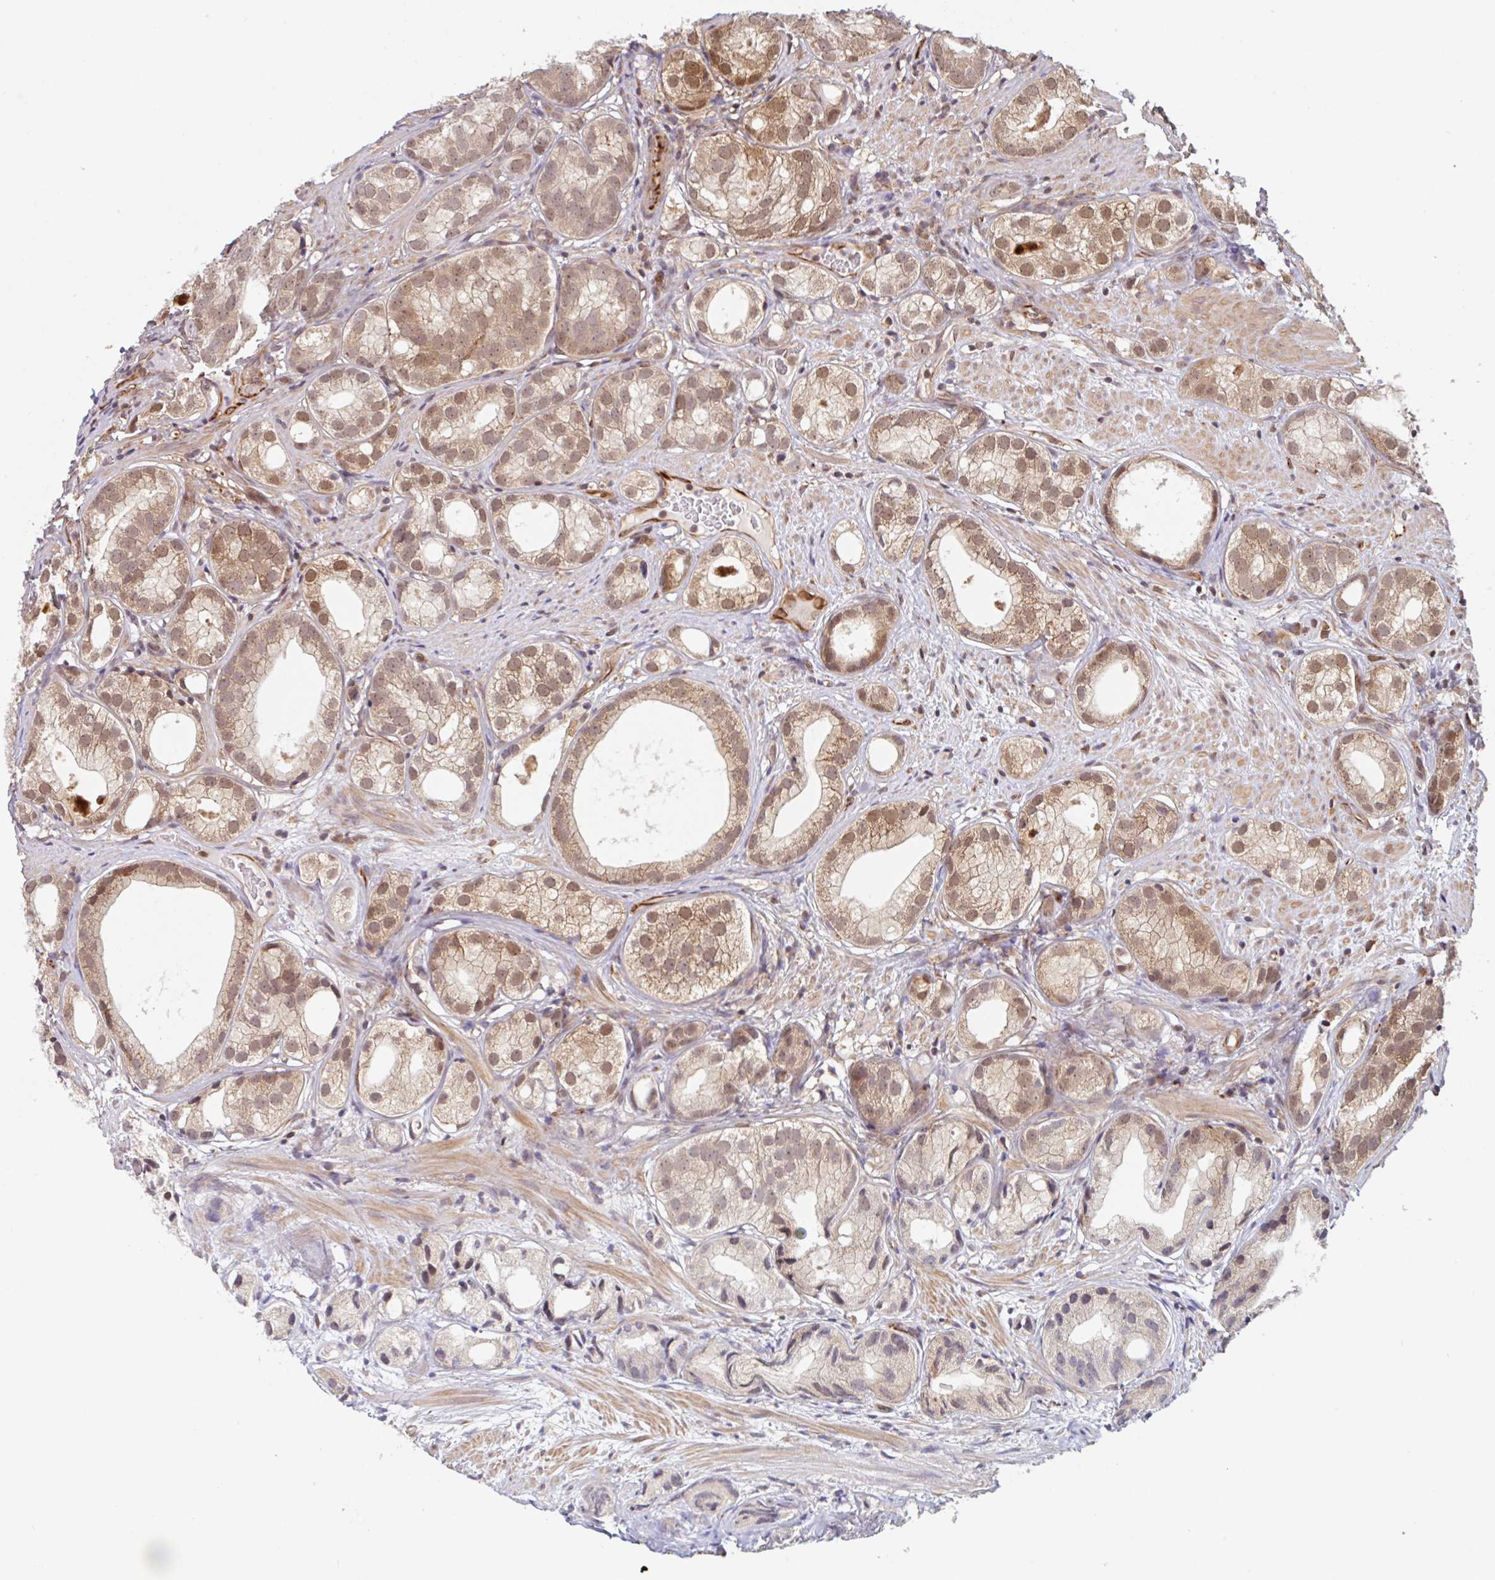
{"staining": {"intensity": "moderate", "quantity": "25%-75%", "location": "cytoplasmic/membranous,nuclear"}, "tissue": "prostate cancer", "cell_type": "Tumor cells", "image_type": "cancer", "snomed": [{"axis": "morphology", "description": "Adenocarcinoma, High grade"}, {"axis": "topography", "description": "Prostate"}], "caption": "IHC staining of prostate cancer (adenocarcinoma (high-grade)), which reveals medium levels of moderate cytoplasmic/membranous and nuclear expression in approximately 25%-75% of tumor cells indicating moderate cytoplasmic/membranous and nuclear protein staining. The staining was performed using DAB (3,3'-diaminobenzidine) (brown) for protein detection and nuclei were counterstained in hematoxylin (blue).", "gene": "NUB1", "patient": {"sex": "male", "age": 82}}